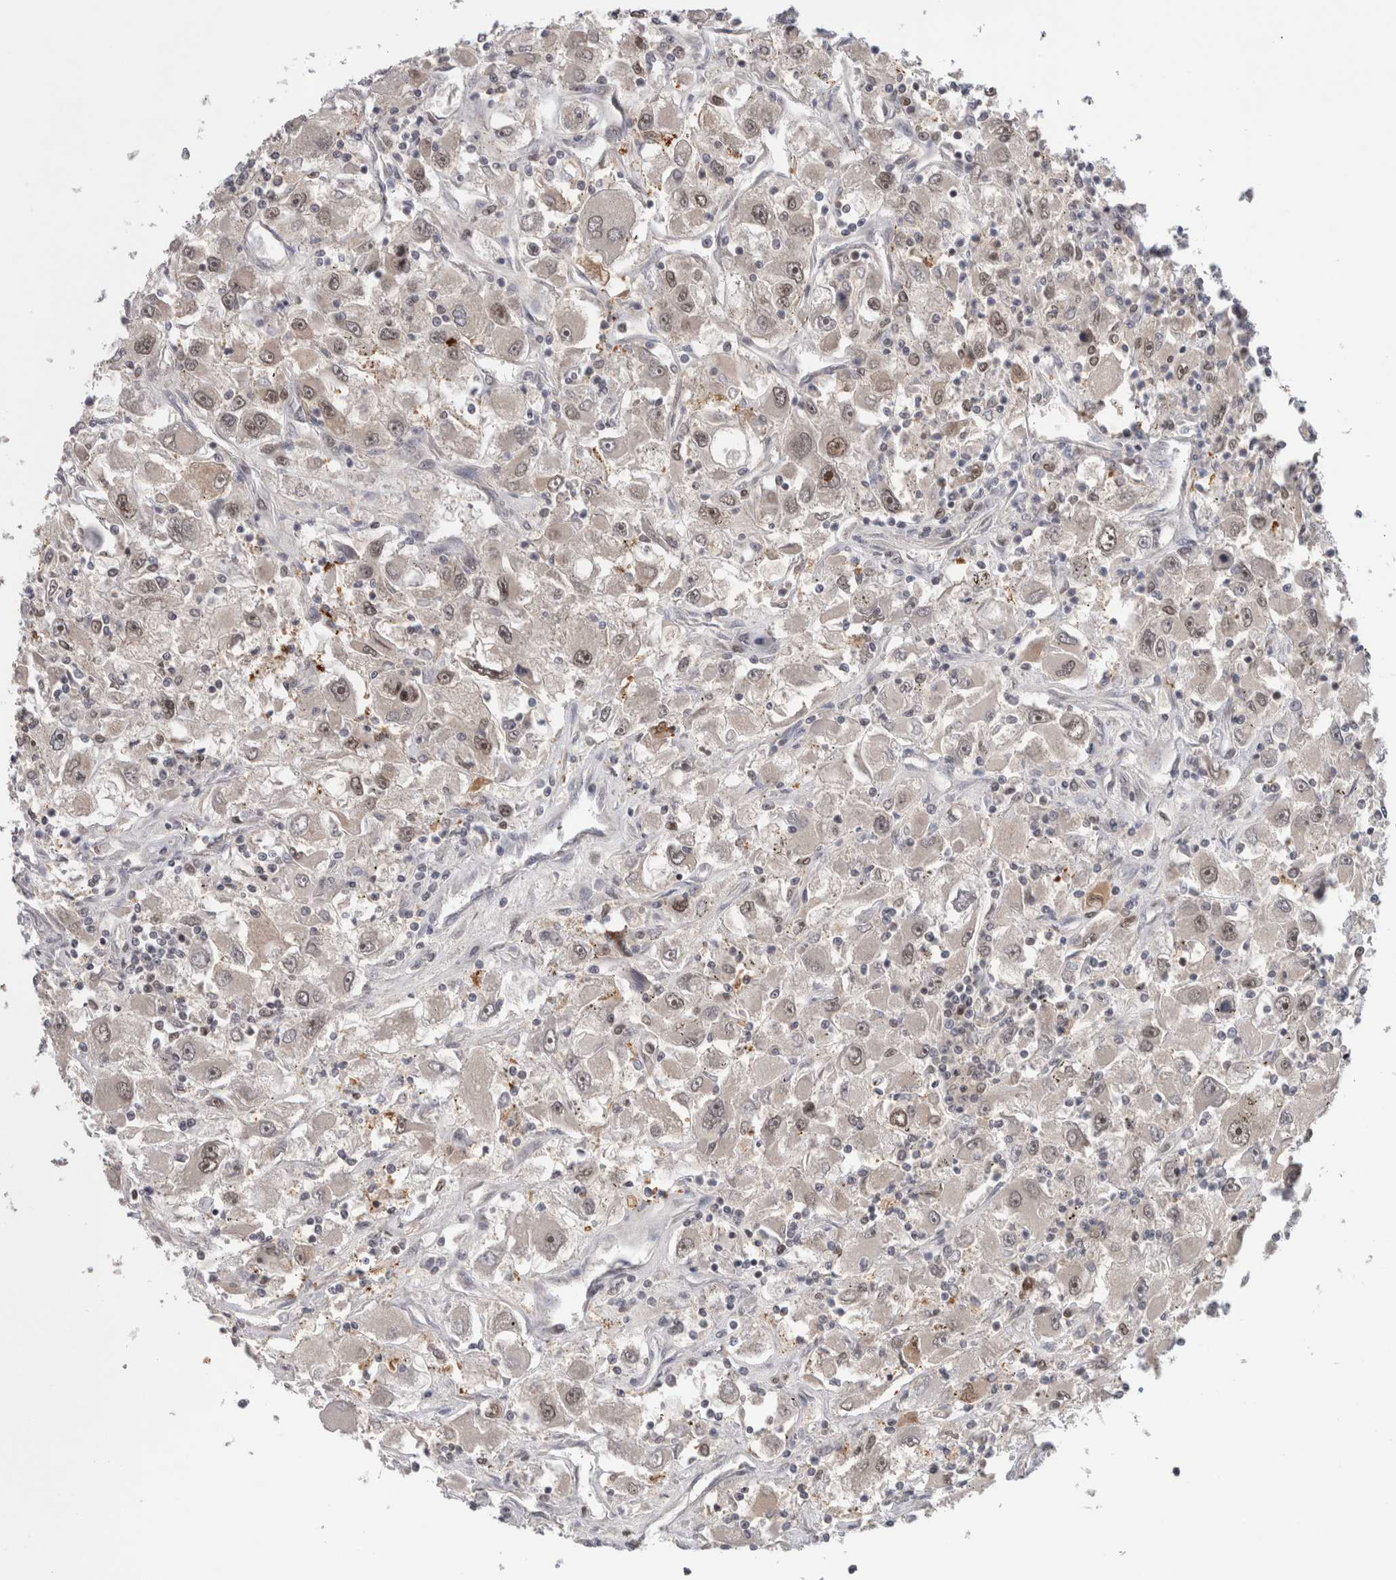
{"staining": {"intensity": "weak", "quantity": "25%-75%", "location": "nuclear"}, "tissue": "renal cancer", "cell_type": "Tumor cells", "image_type": "cancer", "snomed": [{"axis": "morphology", "description": "Adenocarcinoma, NOS"}, {"axis": "topography", "description": "Kidney"}], "caption": "Weak nuclear staining is seen in approximately 25%-75% of tumor cells in renal cancer (adenocarcinoma). Nuclei are stained in blue.", "gene": "ZNF521", "patient": {"sex": "female", "age": 52}}